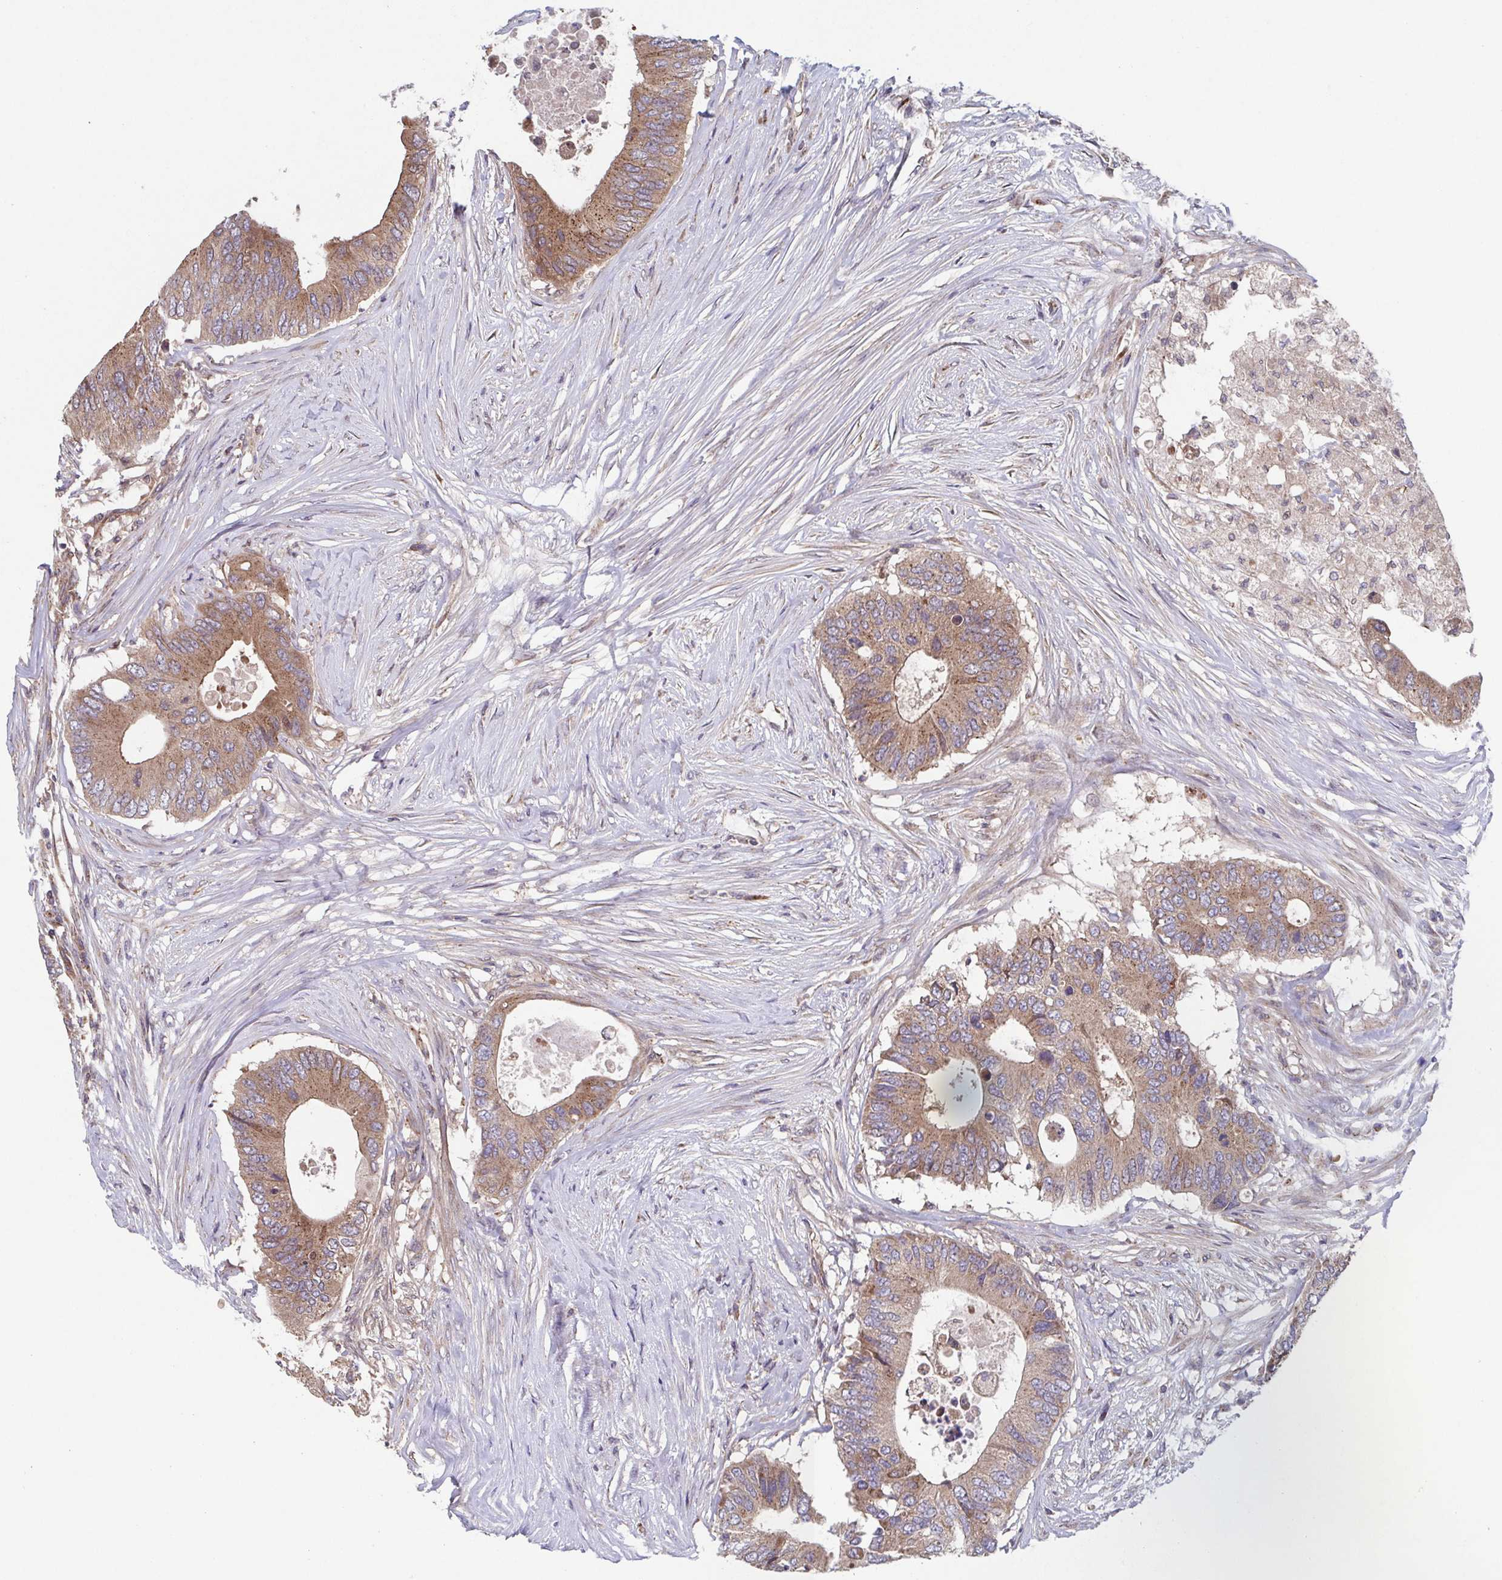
{"staining": {"intensity": "moderate", "quantity": ">75%", "location": "cytoplasmic/membranous"}, "tissue": "colorectal cancer", "cell_type": "Tumor cells", "image_type": "cancer", "snomed": [{"axis": "morphology", "description": "Adenocarcinoma, NOS"}, {"axis": "topography", "description": "Colon"}], "caption": "Immunohistochemistry (IHC) photomicrograph of neoplastic tissue: human colorectal adenocarcinoma stained using IHC exhibits medium levels of moderate protein expression localized specifically in the cytoplasmic/membranous of tumor cells, appearing as a cytoplasmic/membranous brown color.", "gene": "COPB1", "patient": {"sex": "male", "age": 71}}